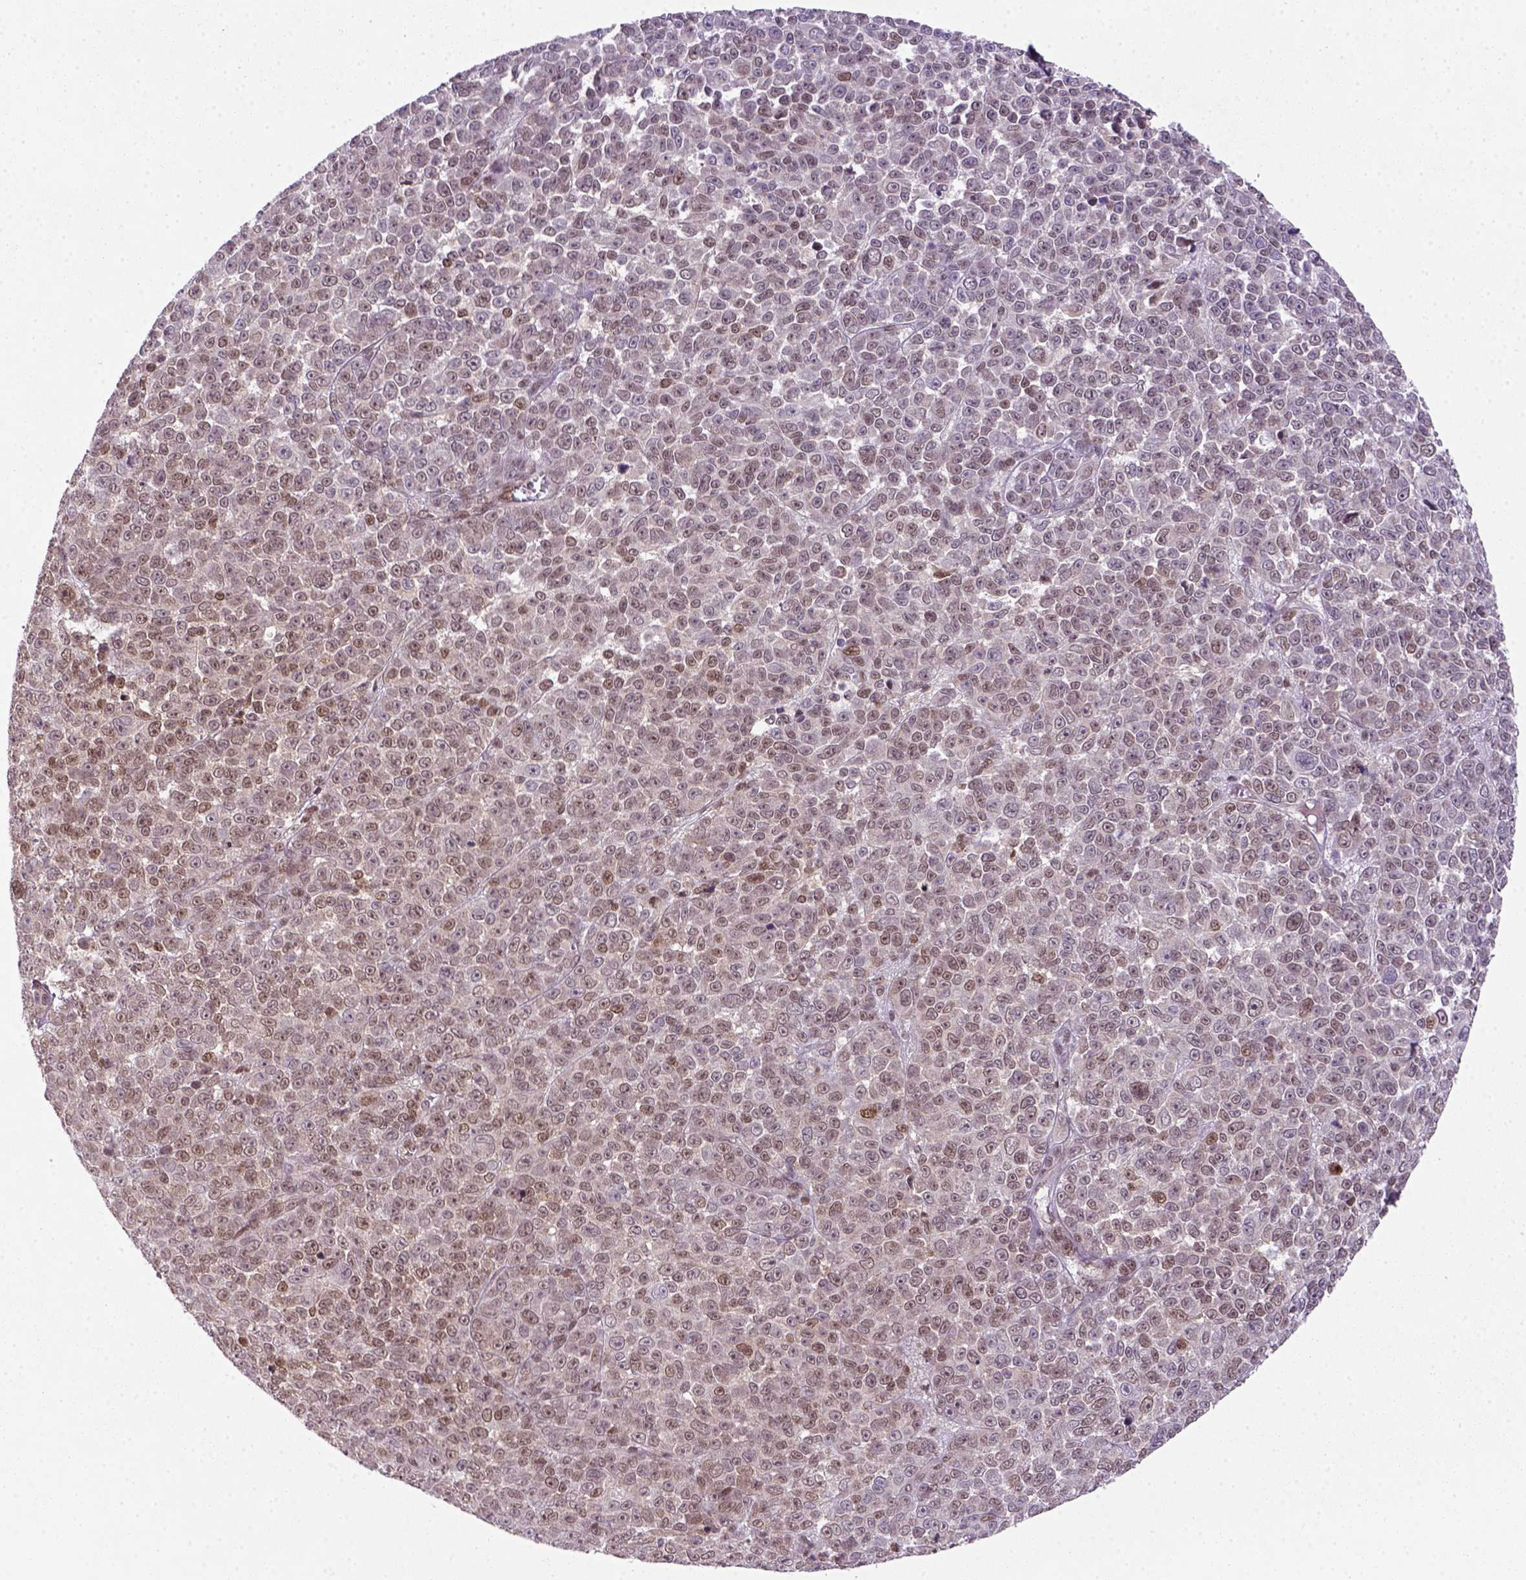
{"staining": {"intensity": "weak", "quantity": "<25%", "location": "nuclear"}, "tissue": "melanoma", "cell_type": "Tumor cells", "image_type": "cancer", "snomed": [{"axis": "morphology", "description": "Malignant melanoma, NOS"}, {"axis": "topography", "description": "Skin"}], "caption": "The histopathology image displays no staining of tumor cells in melanoma.", "gene": "MGMT", "patient": {"sex": "female", "age": 95}}